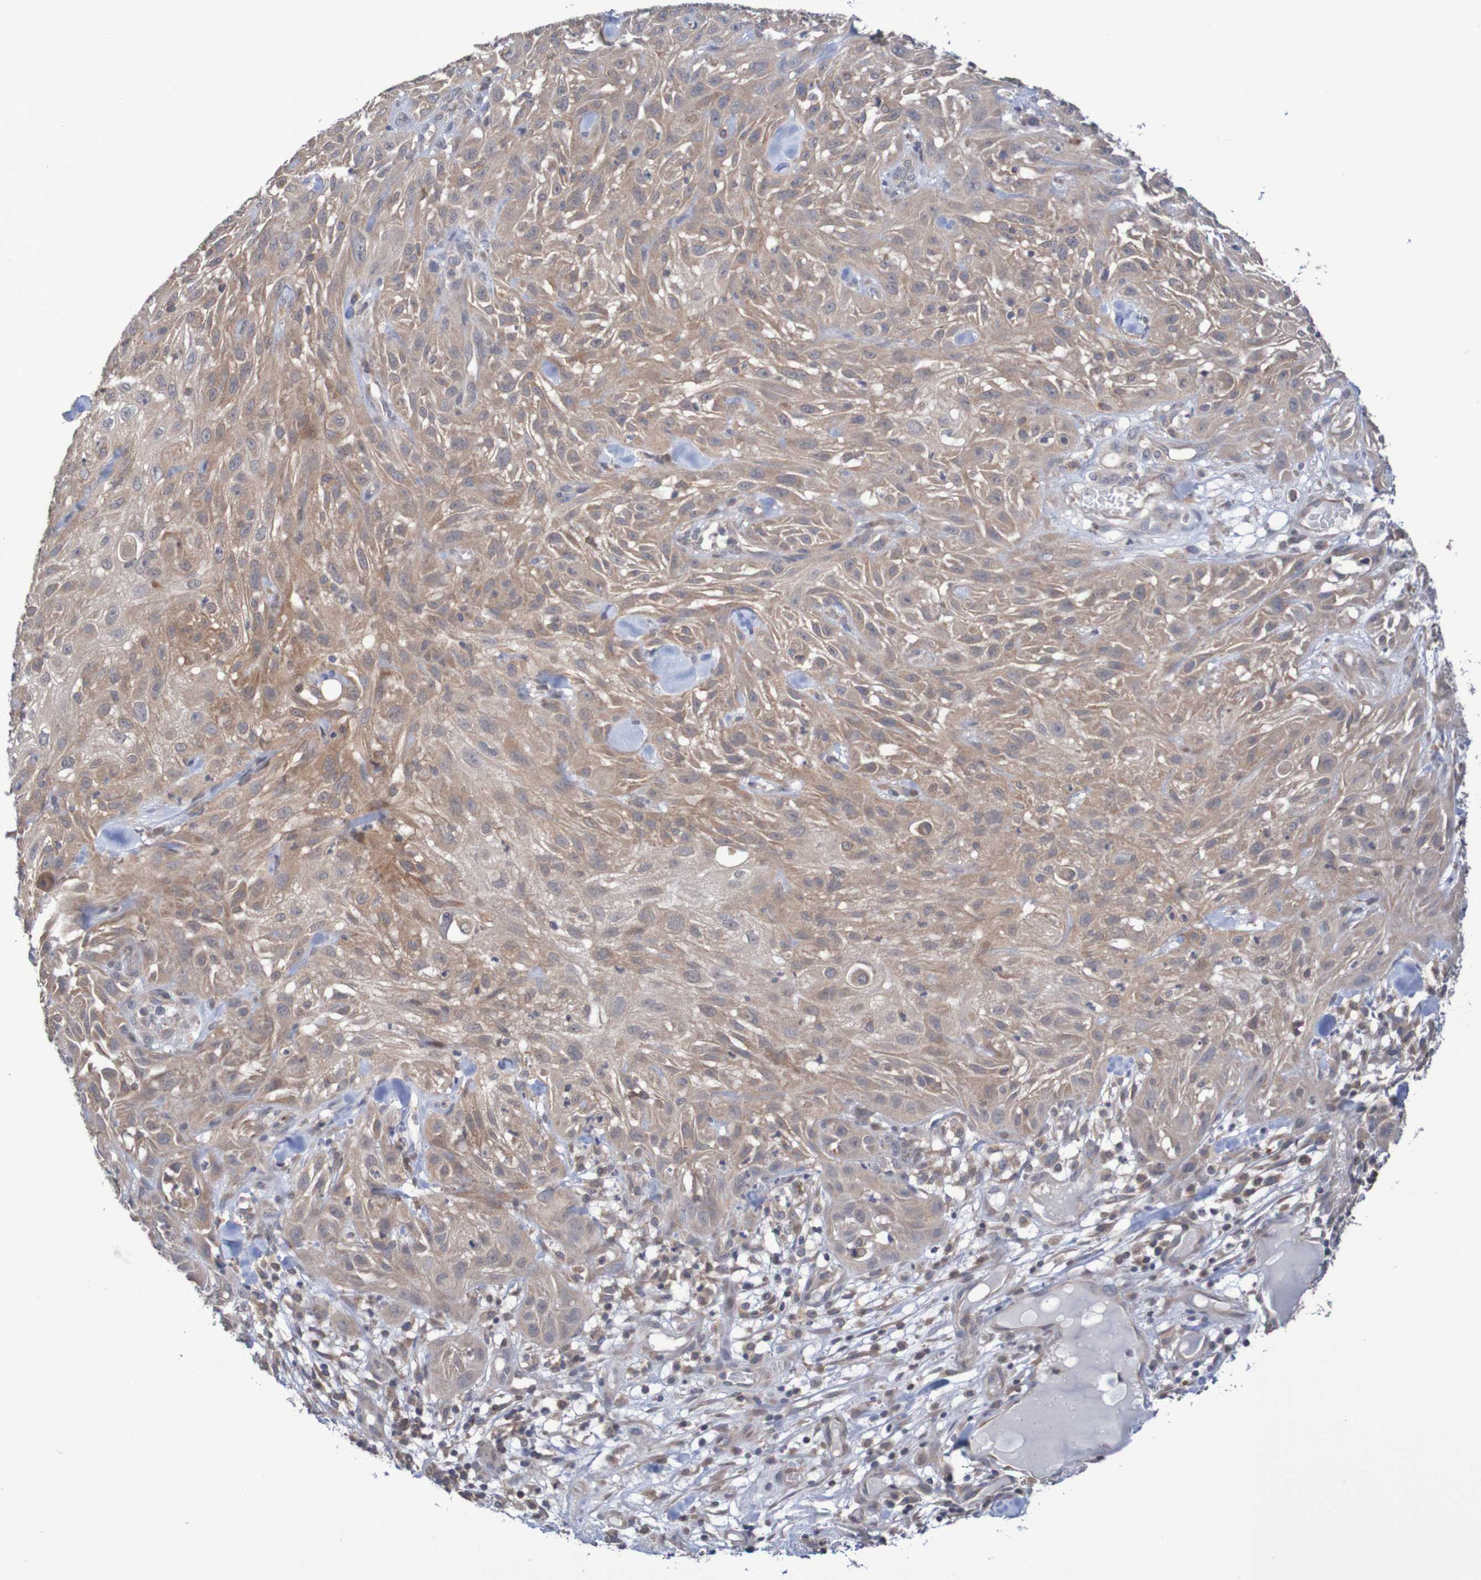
{"staining": {"intensity": "weak", "quantity": ">75%", "location": "cytoplasmic/membranous"}, "tissue": "skin cancer", "cell_type": "Tumor cells", "image_type": "cancer", "snomed": [{"axis": "morphology", "description": "Squamous cell carcinoma, NOS"}, {"axis": "topography", "description": "Skin"}], "caption": "Immunohistochemical staining of human skin cancer (squamous cell carcinoma) exhibits weak cytoplasmic/membranous protein expression in approximately >75% of tumor cells.", "gene": "C3orf18", "patient": {"sex": "male", "age": 75}}